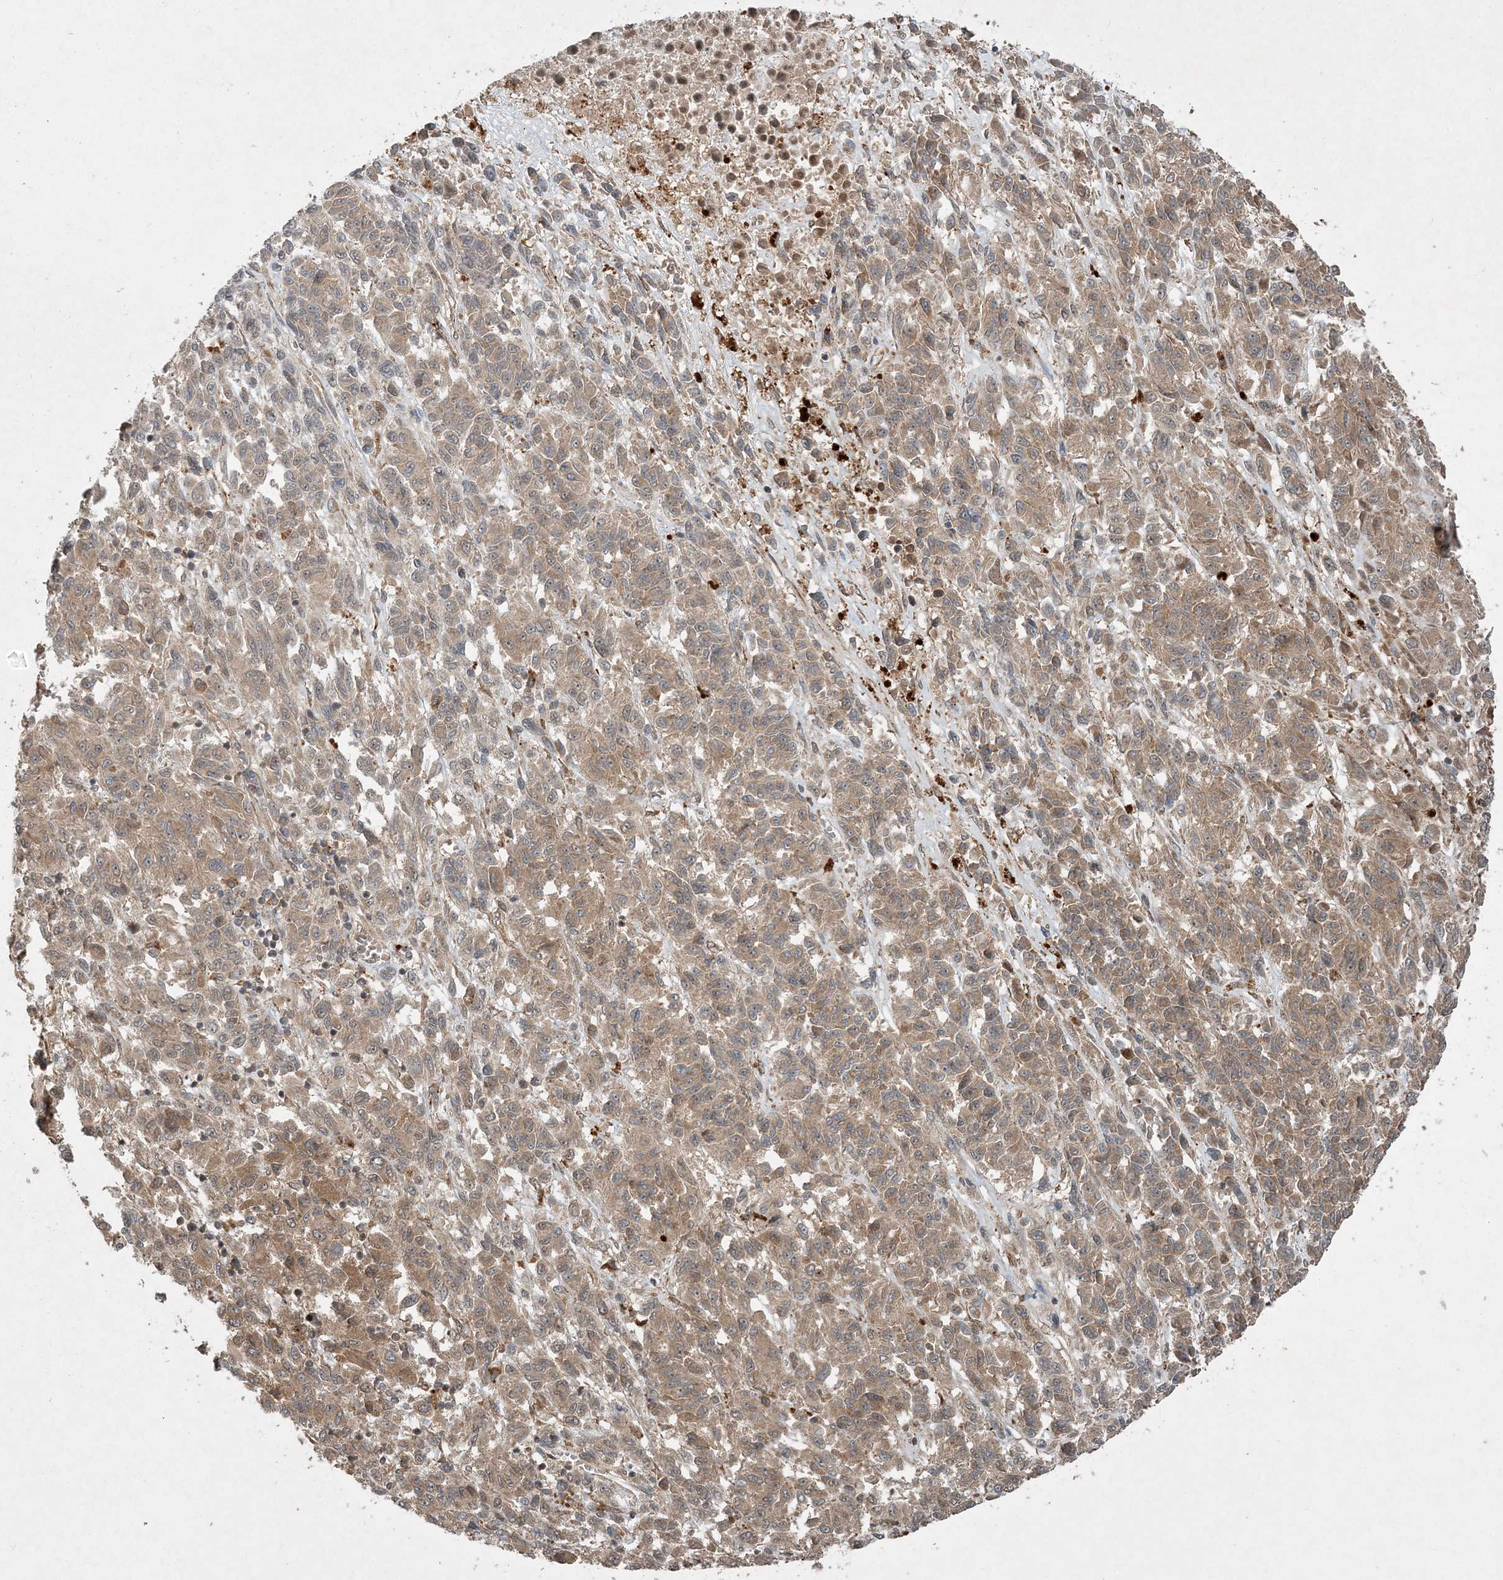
{"staining": {"intensity": "weak", "quantity": "25%-75%", "location": "cytoplasmic/membranous"}, "tissue": "melanoma", "cell_type": "Tumor cells", "image_type": "cancer", "snomed": [{"axis": "morphology", "description": "Malignant melanoma, Metastatic site"}, {"axis": "topography", "description": "Lung"}], "caption": "Immunohistochemistry (IHC) of human melanoma demonstrates low levels of weak cytoplasmic/membranous staining in approximately 25%-75% of tumor cells.", "gene": "UBR3", "patient": {"sex": "male", "age": 64}}